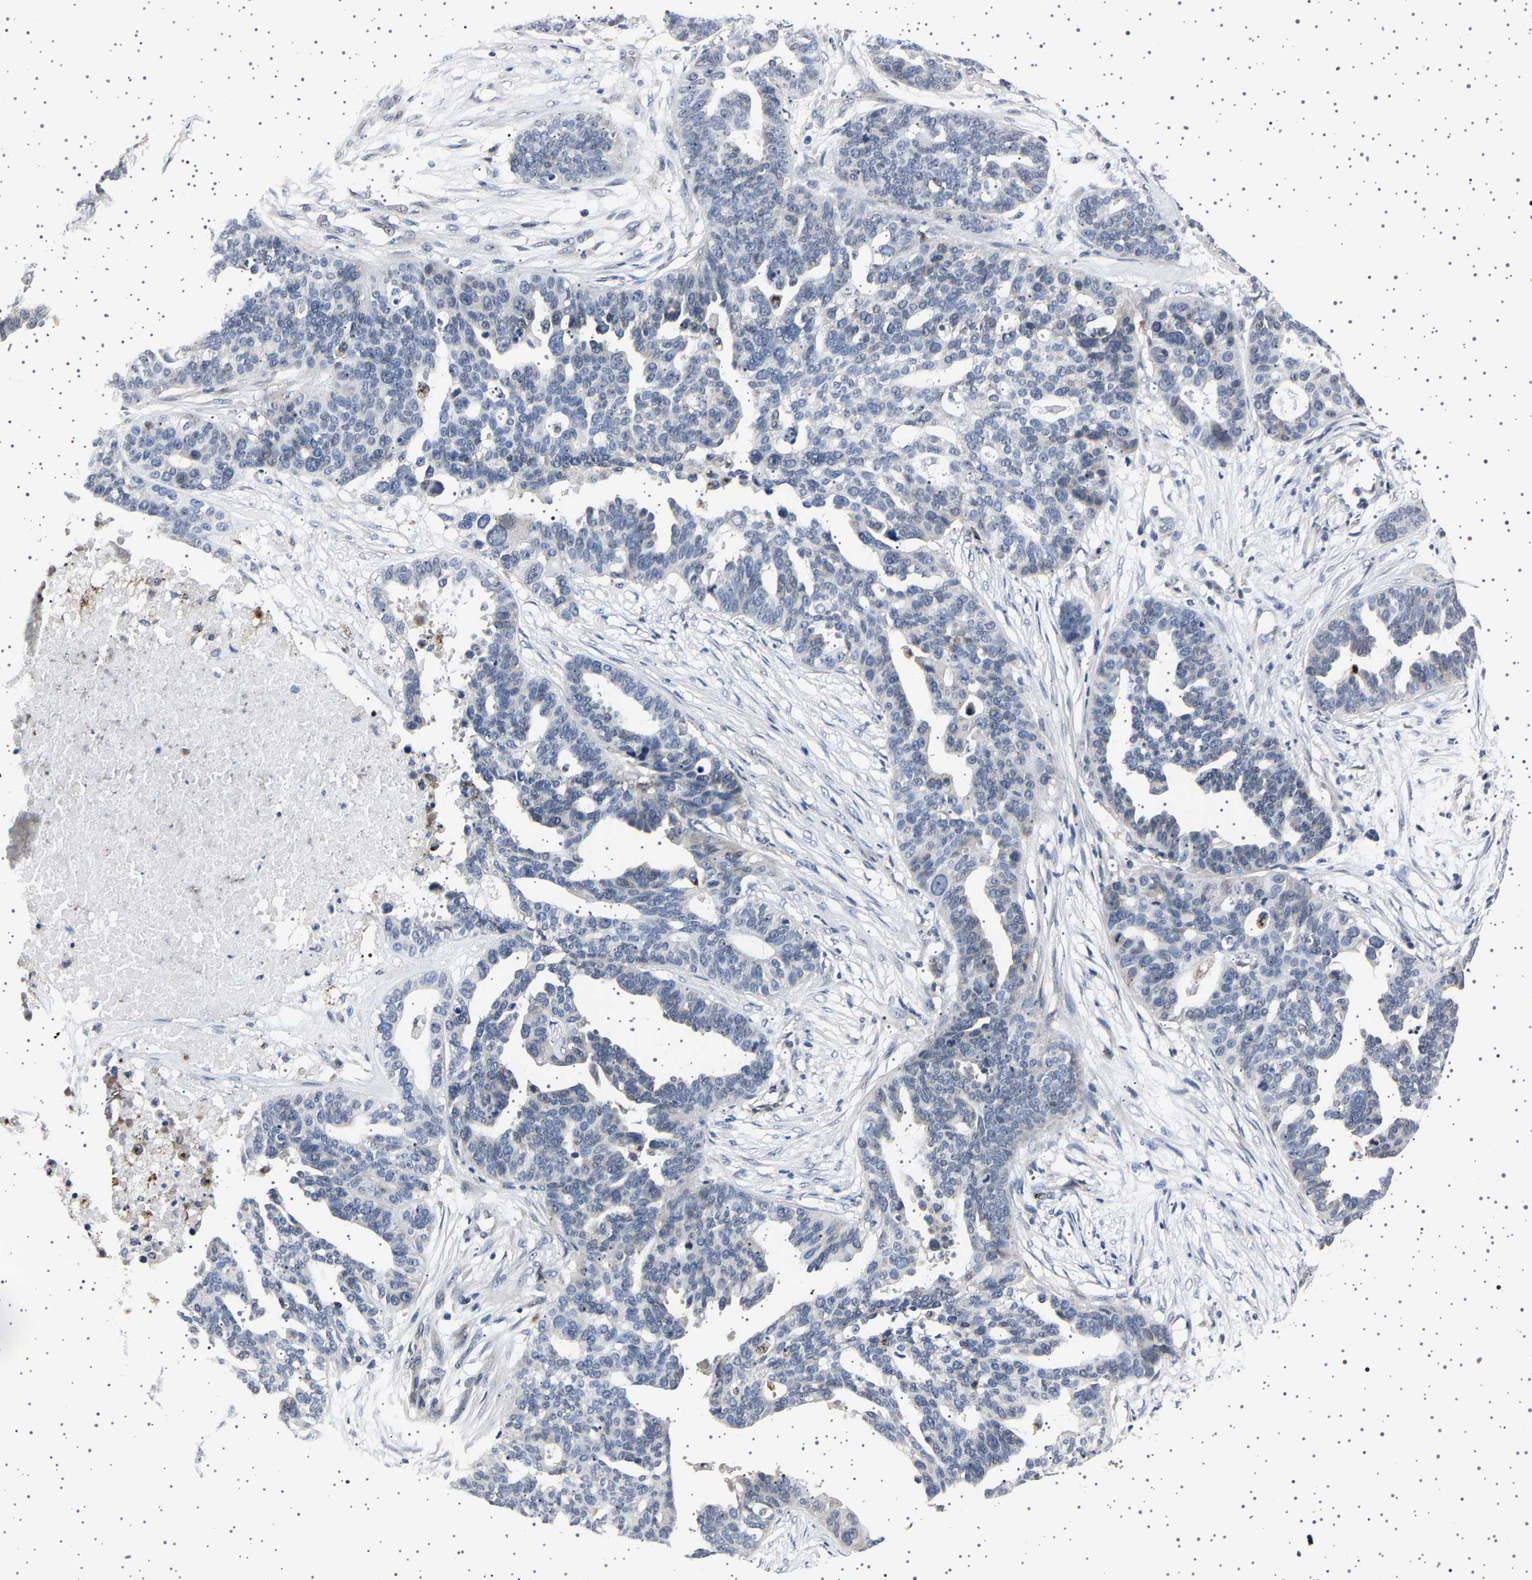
{"staining": {"intensity": "negative", "quantity": "none", "location": "none"}, "tissue": "ovarian cancer", "cell_type": "Tumor cells", "image_type": "cancer", "snomed": [{"axis": "morphology", "description": "Cystadenocarcinoma, serous, NOS"}, {"axis": "topography", "description": "Ovary"}], "caption": "Immunohistochemistry (IHC) of ovarian serous cystadenocarcinoma exhibits no staining in tumor cells. Nuclei are stained in blue.", "gene": "IL10RB", "patient": {"sex": "female", "age": 59}}